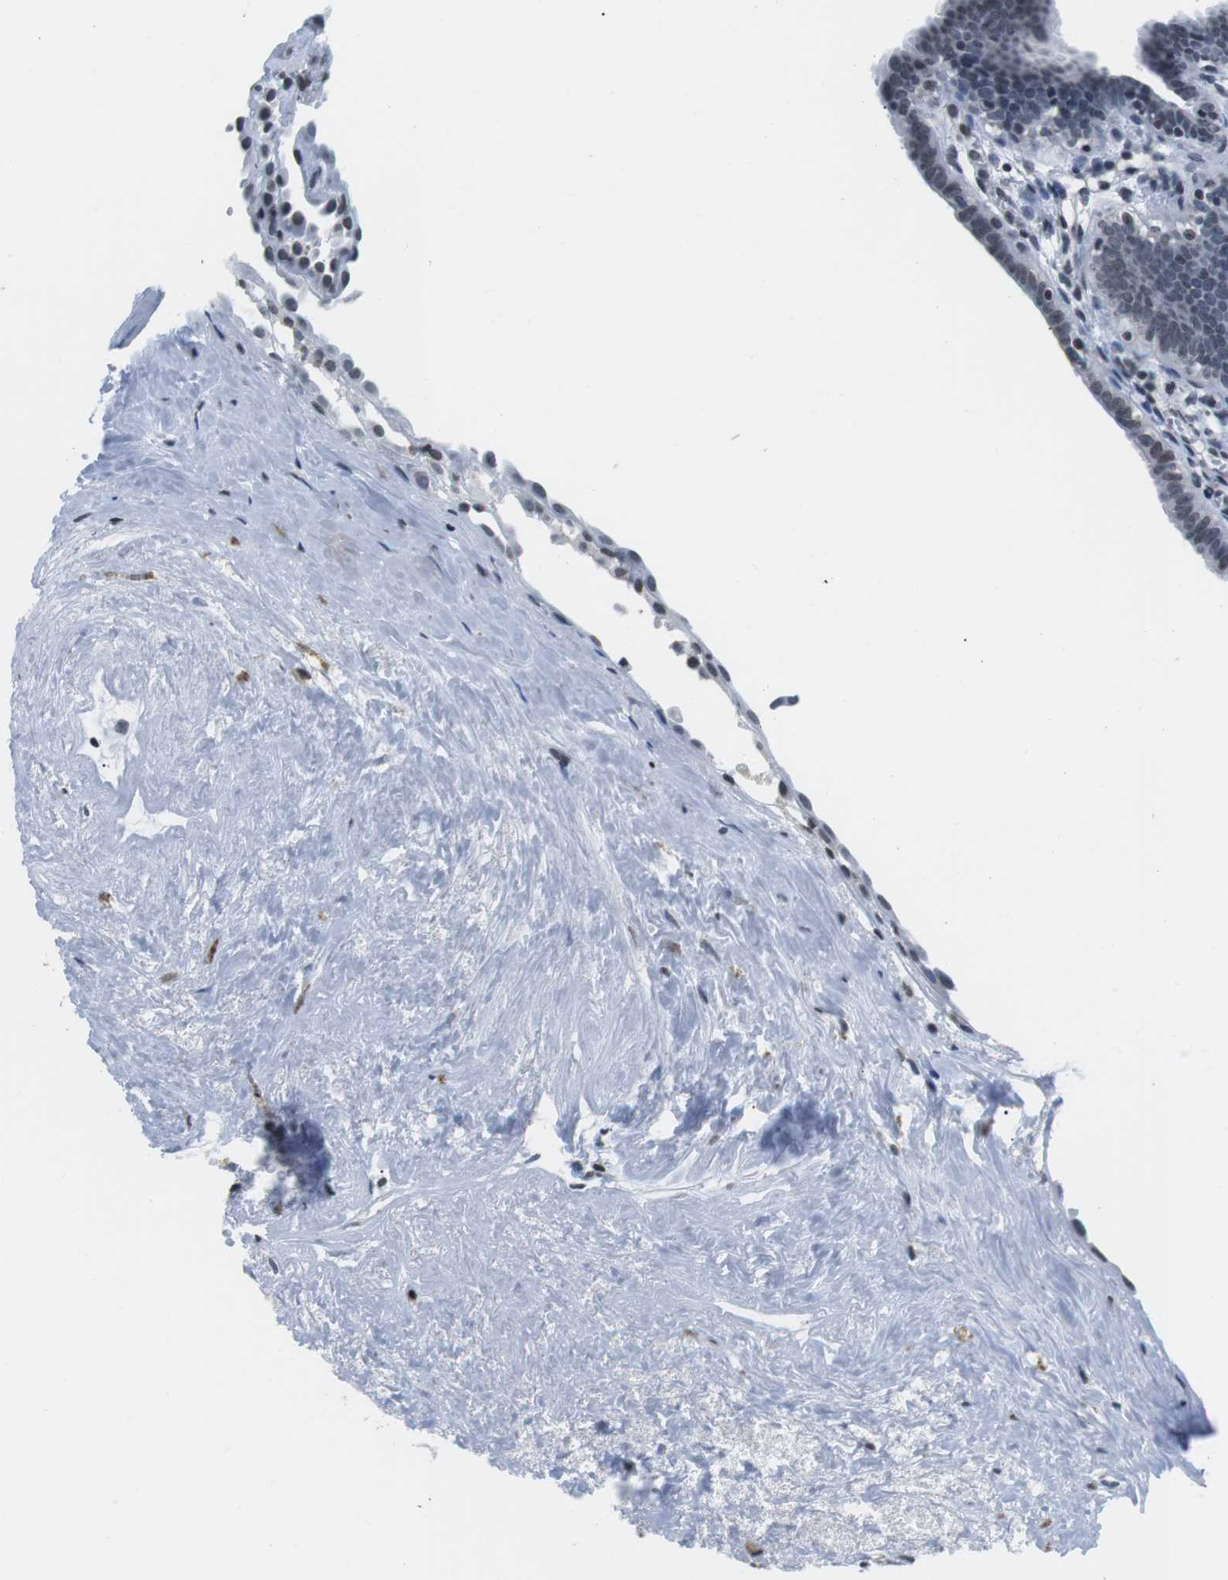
{"staining": {"intensity": "negative", "quantity": "none", "location": "none"}, "tissue": "fallopian tube", "cell_type": "Glandular cells", "image_type": "normal", "snomed": [{"axis": "morphology", "description": "Normal tissue, NOS"}, {"axis": "topography", "description": "Fallopian tube"}, {"axis": "topography", "description": "Placenta"}], "caption": "Glandular cells are negative for protein expression in benign human fallopian tube. (Brightfield microscopy of DAB IHC at high magnification).", "gene": "E2F2", "patient": {"sex": "female", "age": 34}}